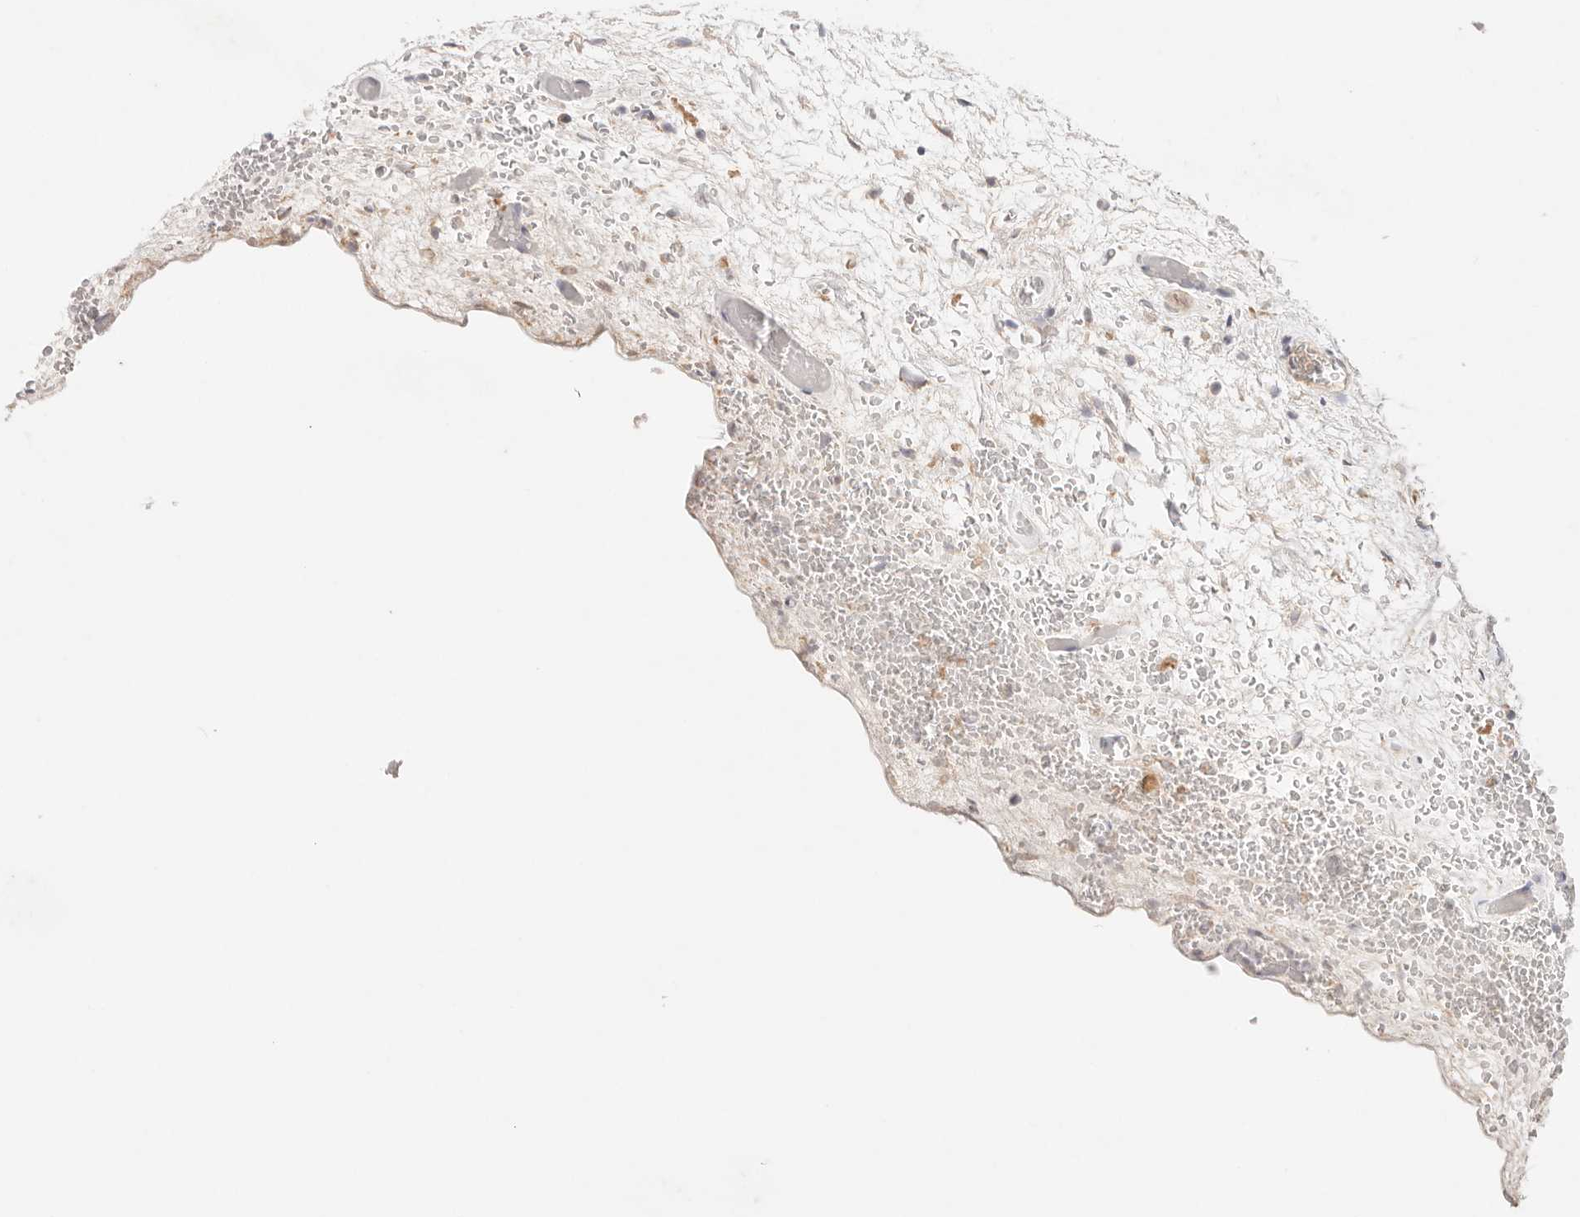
{"staining": {"intensity": "weak", "quantity": "<25%", "location": "cytoplasmic/membranous"}, "tissue": "prostate", "cell_type": "Glandular cells", "image_type": "normal", "snomed": [{"axis": "morphology", "description": "Normal tissue, NOS"}, {"axis": "topography", "description": "Prostate"}], "caption": "Immunohistochemical staining of unremarkable human prostate reveals no significant expression in glandular cells.", "gene": "SPHK1", "patient": {"sex": "male", "age": 48}}